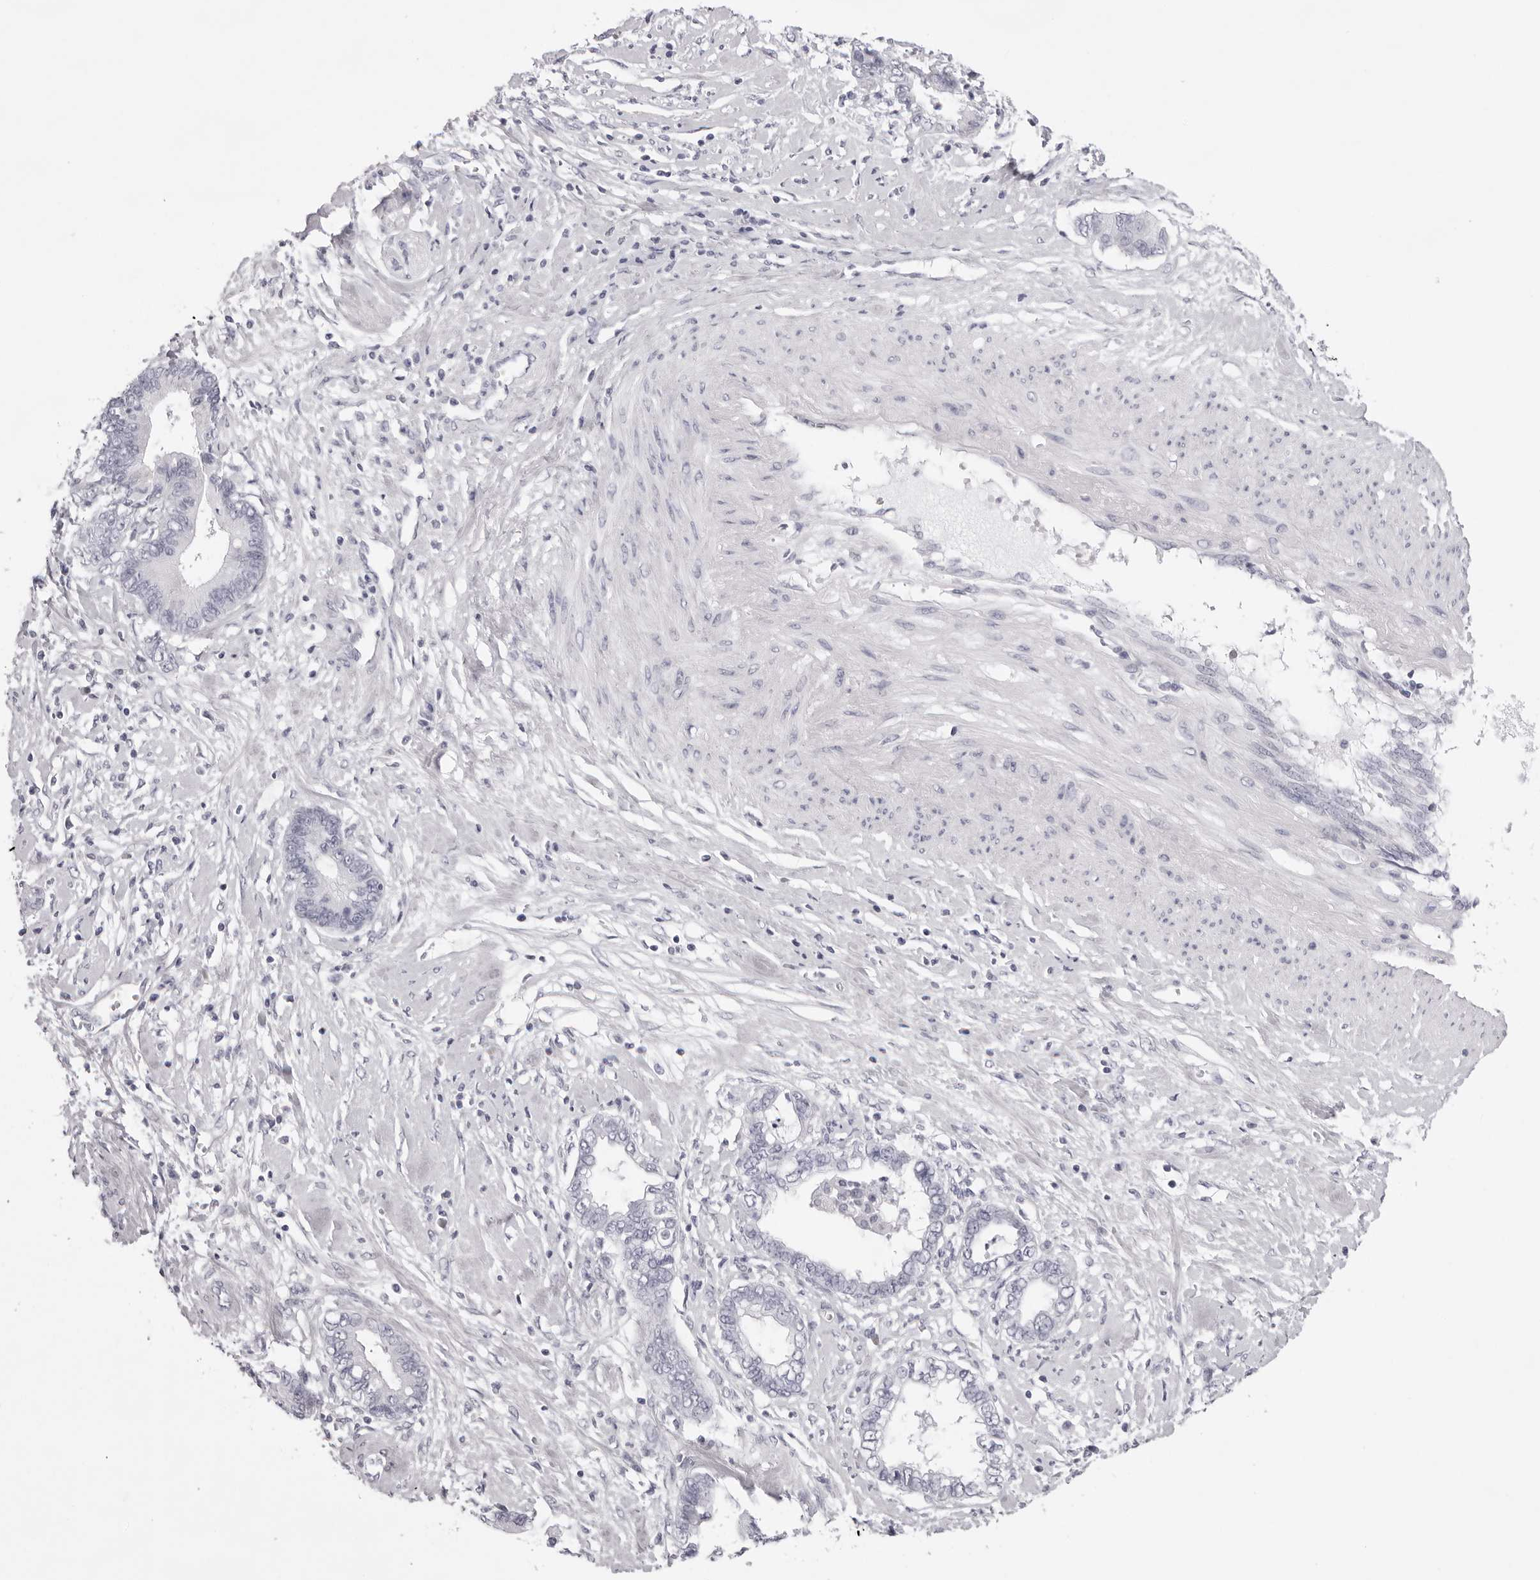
{"staining": {"intensity": "negative", "quantity": "none", "location": "none"}, "tissue": "cervical cancer", "cell_type": "Tumor cells", "image_type": "cancer", "snomed": [{"axis": "morphology", "description": "Adenocarcinoma, NOS"}, {"axis": "topography", "description": "Cervix"}], "caption": "Immunohistochemistry (IHC) micrograph of human cervical adenocarcinoma stained for a protein (brown), which demonstrates no staining in tumor cells.", "gene": "SMIM2", "patient": {"sex": "female", "age": 44}}